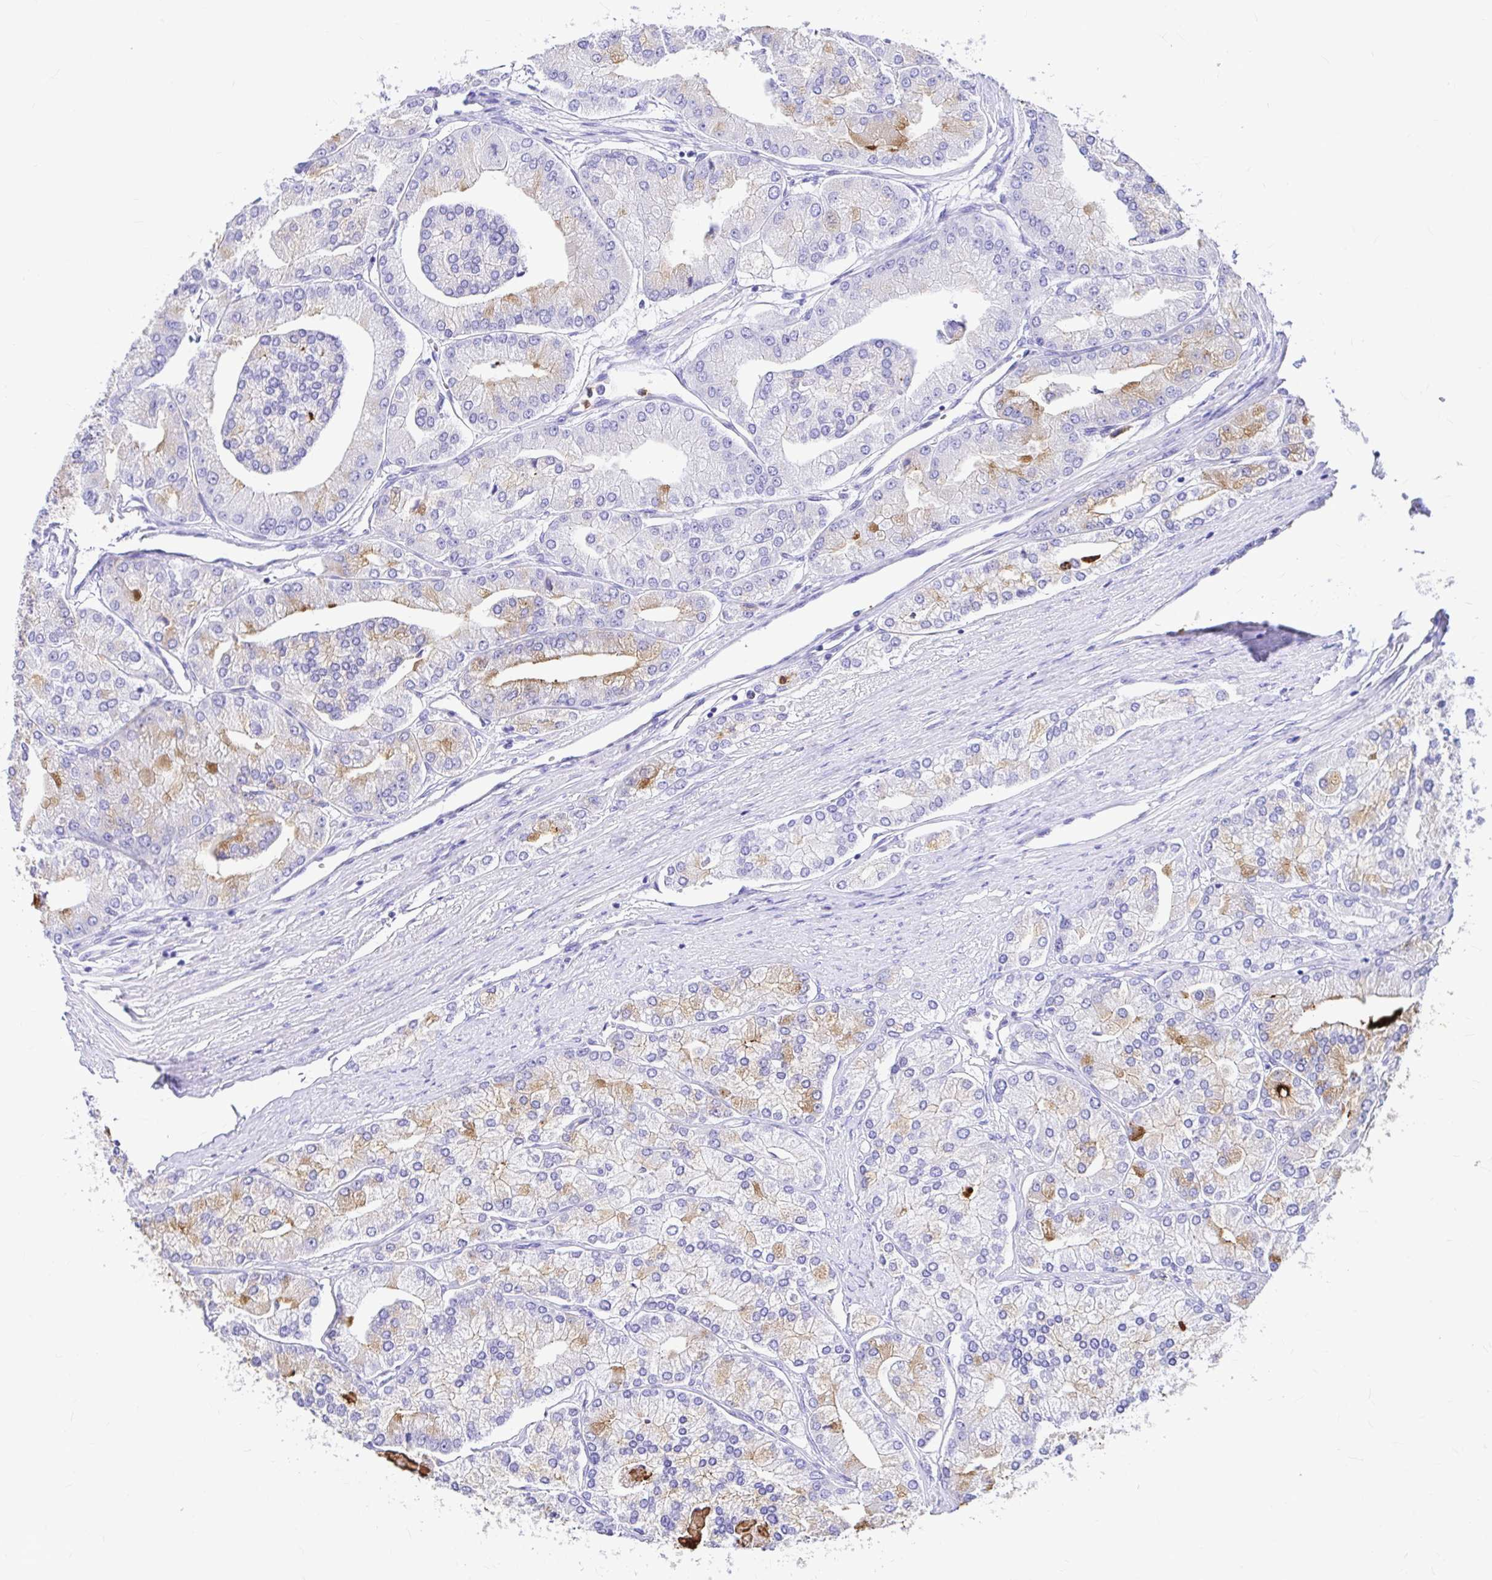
{"staining": {"intensity": "weak", "quantity": "25%-75%", "location": "cytoplasmic/membranous"}, "tissue": "prostate cancer", "cell_type": "Tumor cells", "image_type": "cancer", "snomed": [{"axis": "morphology", "description": "Adenocarcinoma, High grade"}, {"axis": "topography", "description": "Prostate"}], "caption": "Protein expression analysis of human prostate cancer reveals weak cytoplasmic/membranous staining in about 25%-75% of tumor cells.", "gene": "CLEC1B", "patient": {"sex": "male", "age": 61}}